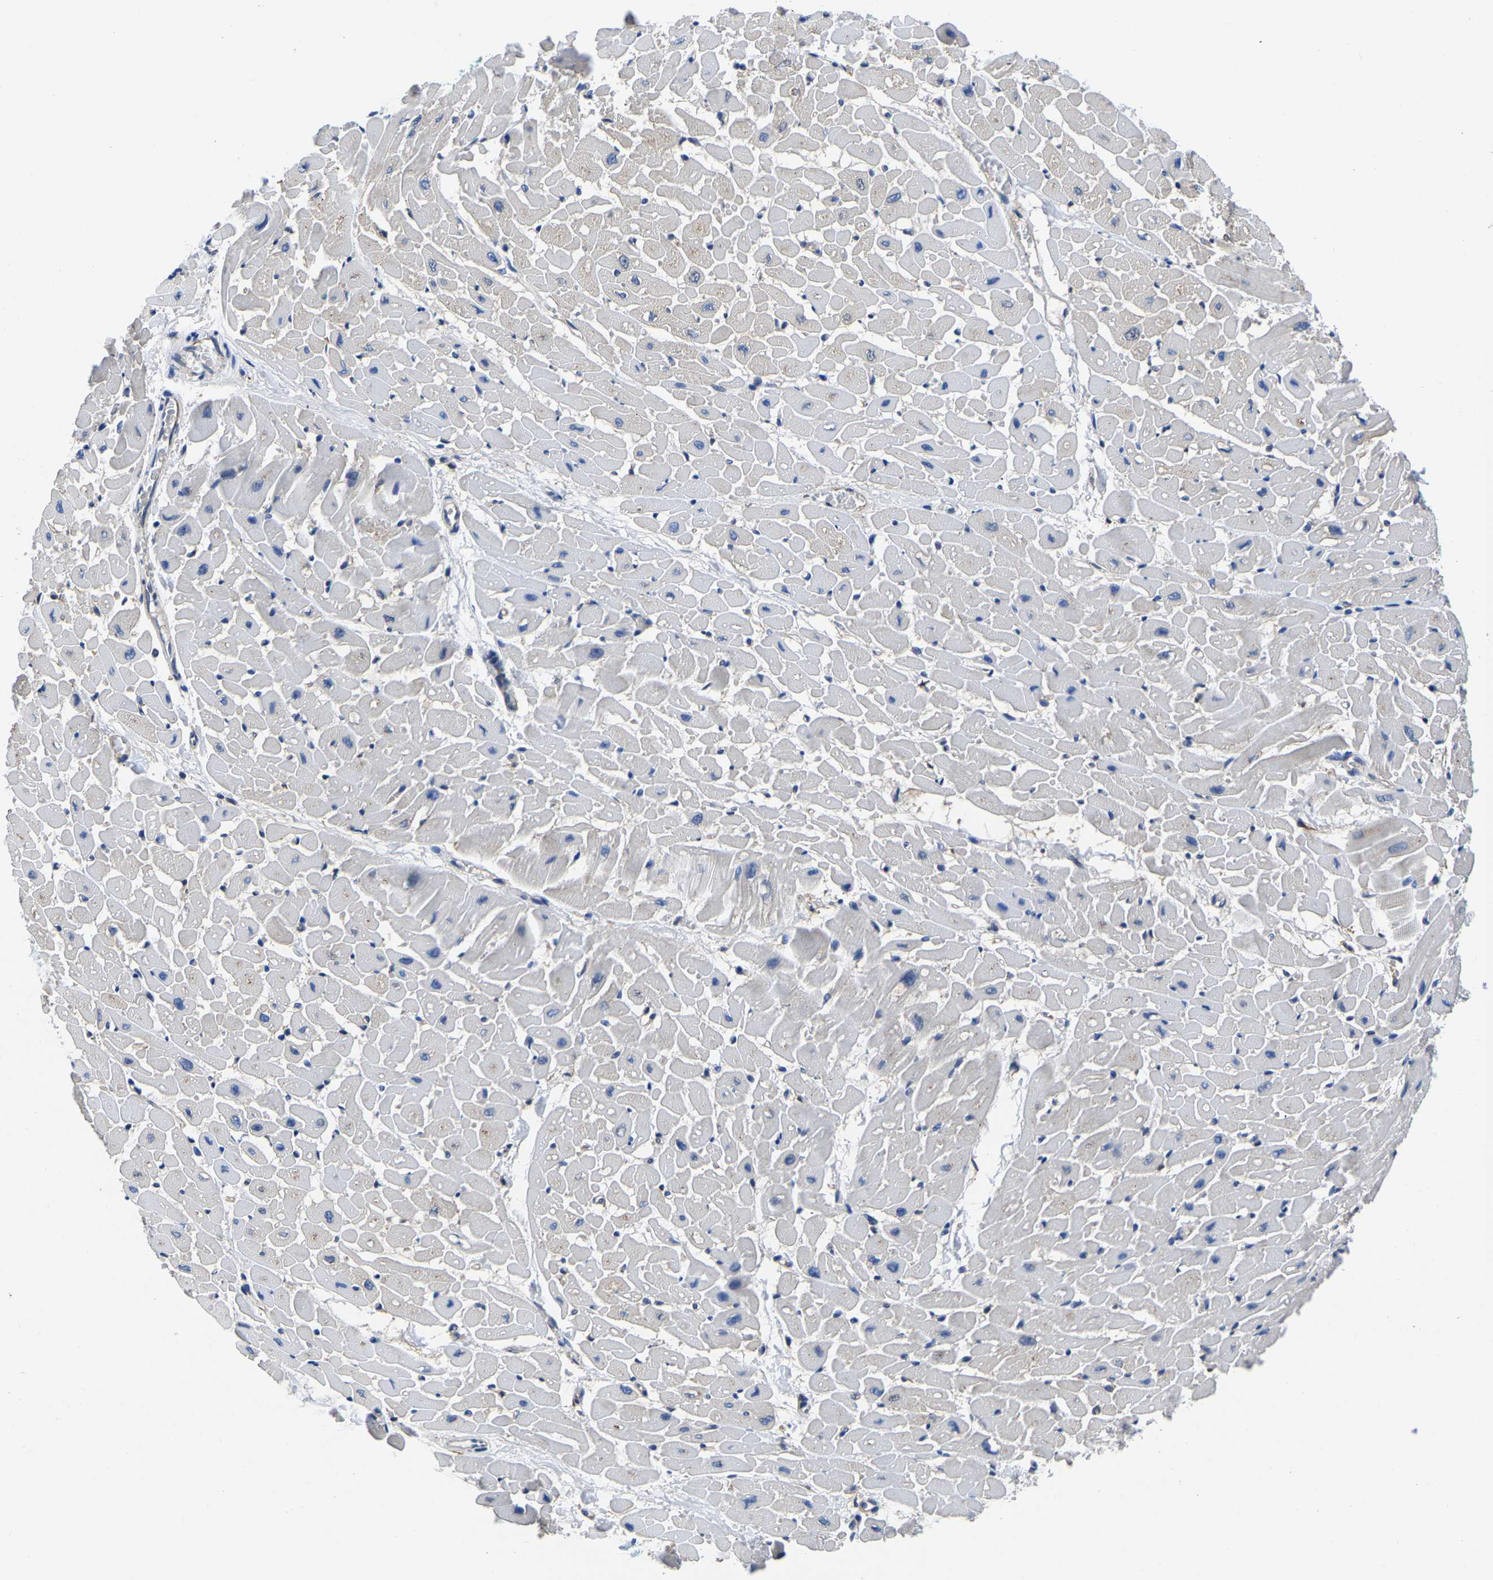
{"staining": {"intensity": "moderate", "quantity": "<25%", "location": "cytoplasmic/membranous"}, "tissue": "heart muscle", "cell_type": "Cardiomyocytes", "image_type": "normal", "snomed": [{"axis": "morphology", "description": "Normal tissue, NOS"}, {"axis": "topography", "description": "Heart"}], "caption": "DAB immunohistochemical staining of benign human heart muscle exhibits moderate cytoplasmic/membranous protein staining in approximately <25% of cardiomyocytes. (Brightfield microscopy of DAB IHC at high magnification).", "gene": "TFG", "patient": {"sex": "male", "age": 45}}